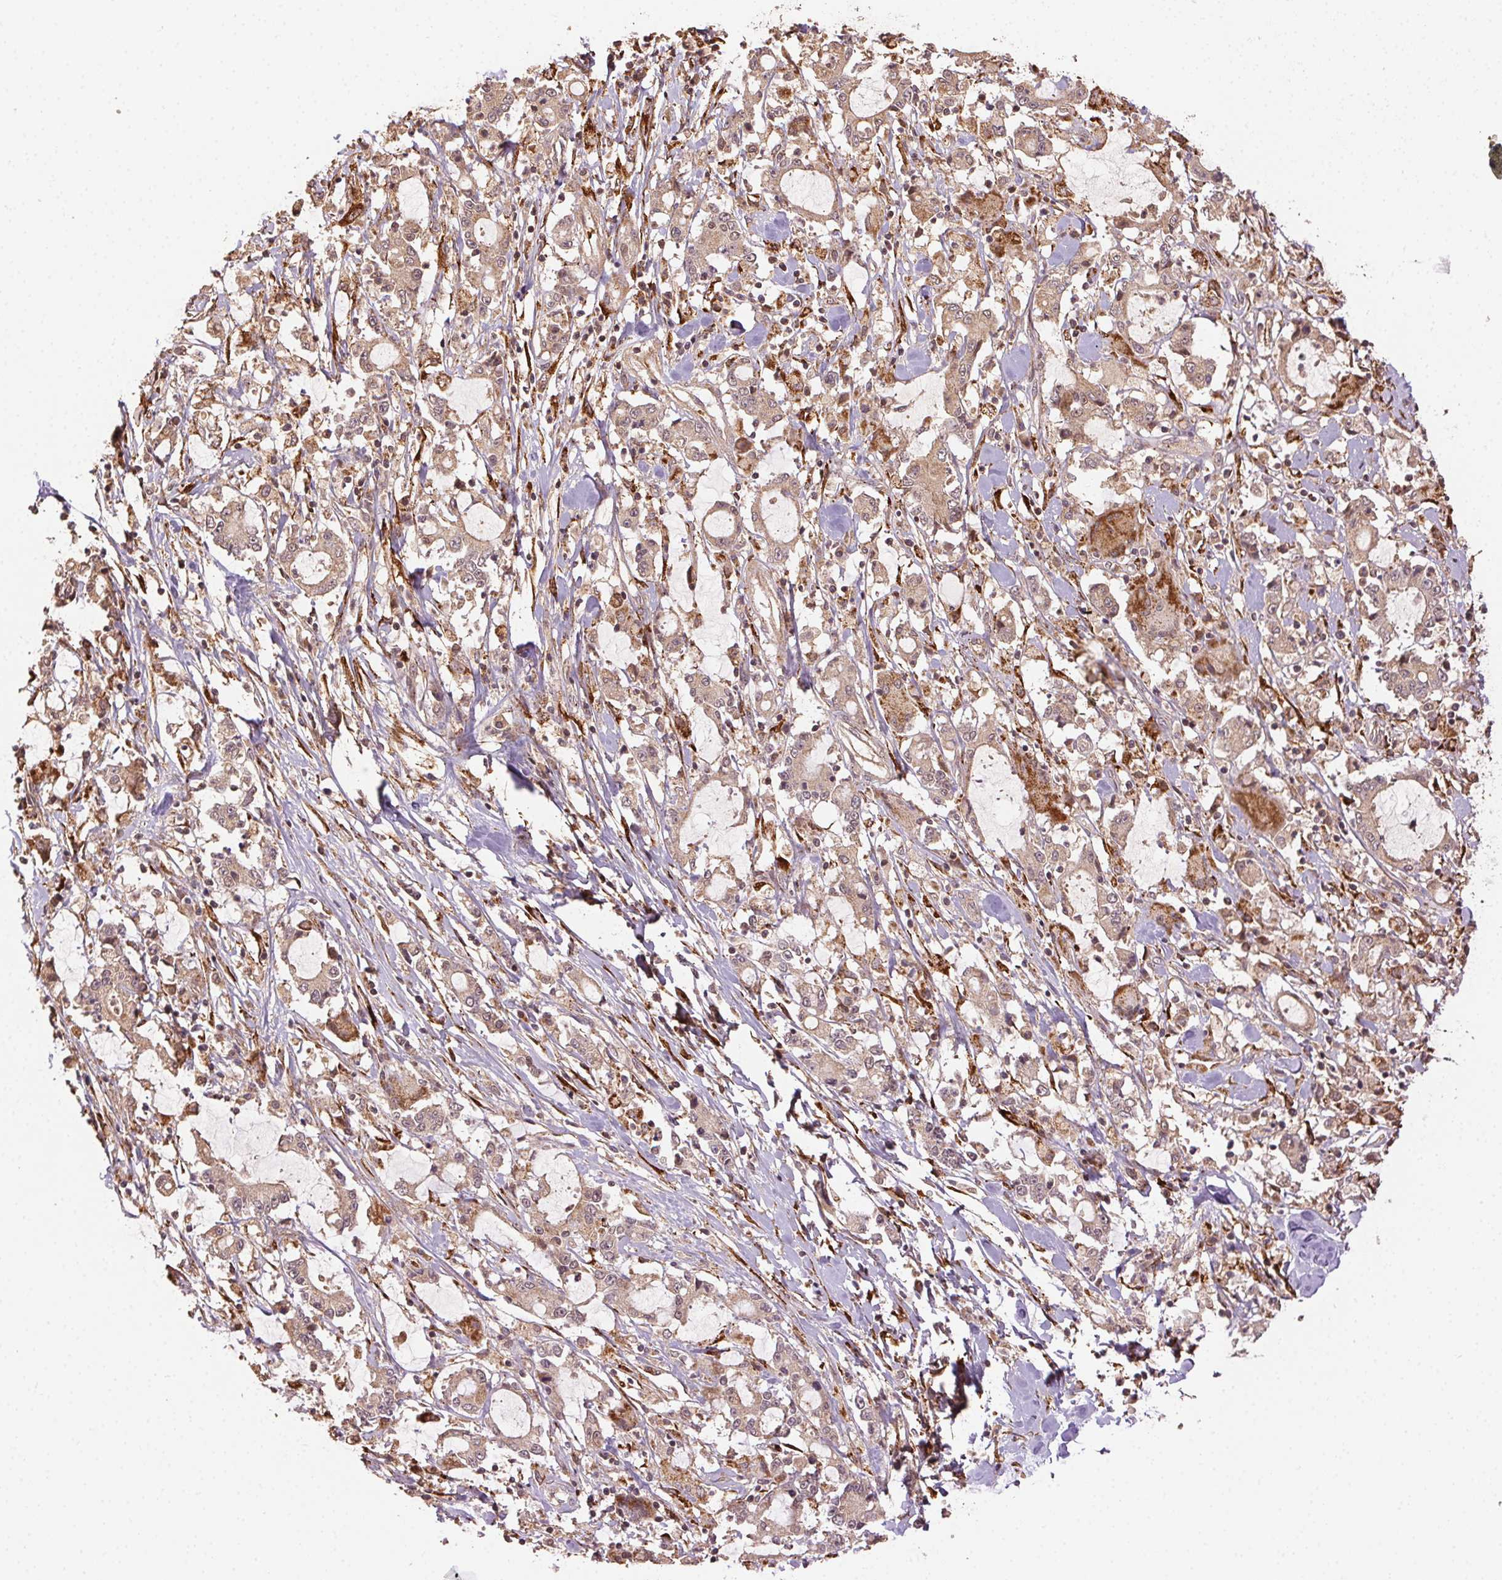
{"staining": {"intensity": "weak", "quantity": ">75%", "location": "cytoplasmic/membranous"}, "tissue": "stomach cancer", "cell_type": "Tumor cells", "image_type": "cancer", "snomed": [{"axis": "morphology", "description": "Adenocarcinoma, NOS"}, {"axis": "topography", "description": "Stomach, upper"}], "caption": "Stomach adenocarcinoma stained with IHC demonstrates weak cytoplasmic/membranous expression in approximately >75% of tumor cells. (IHC, brightfield microscopy, high magnification).", "gene": "KLHL15", "patient": {"sex": "male", "age": 68}}